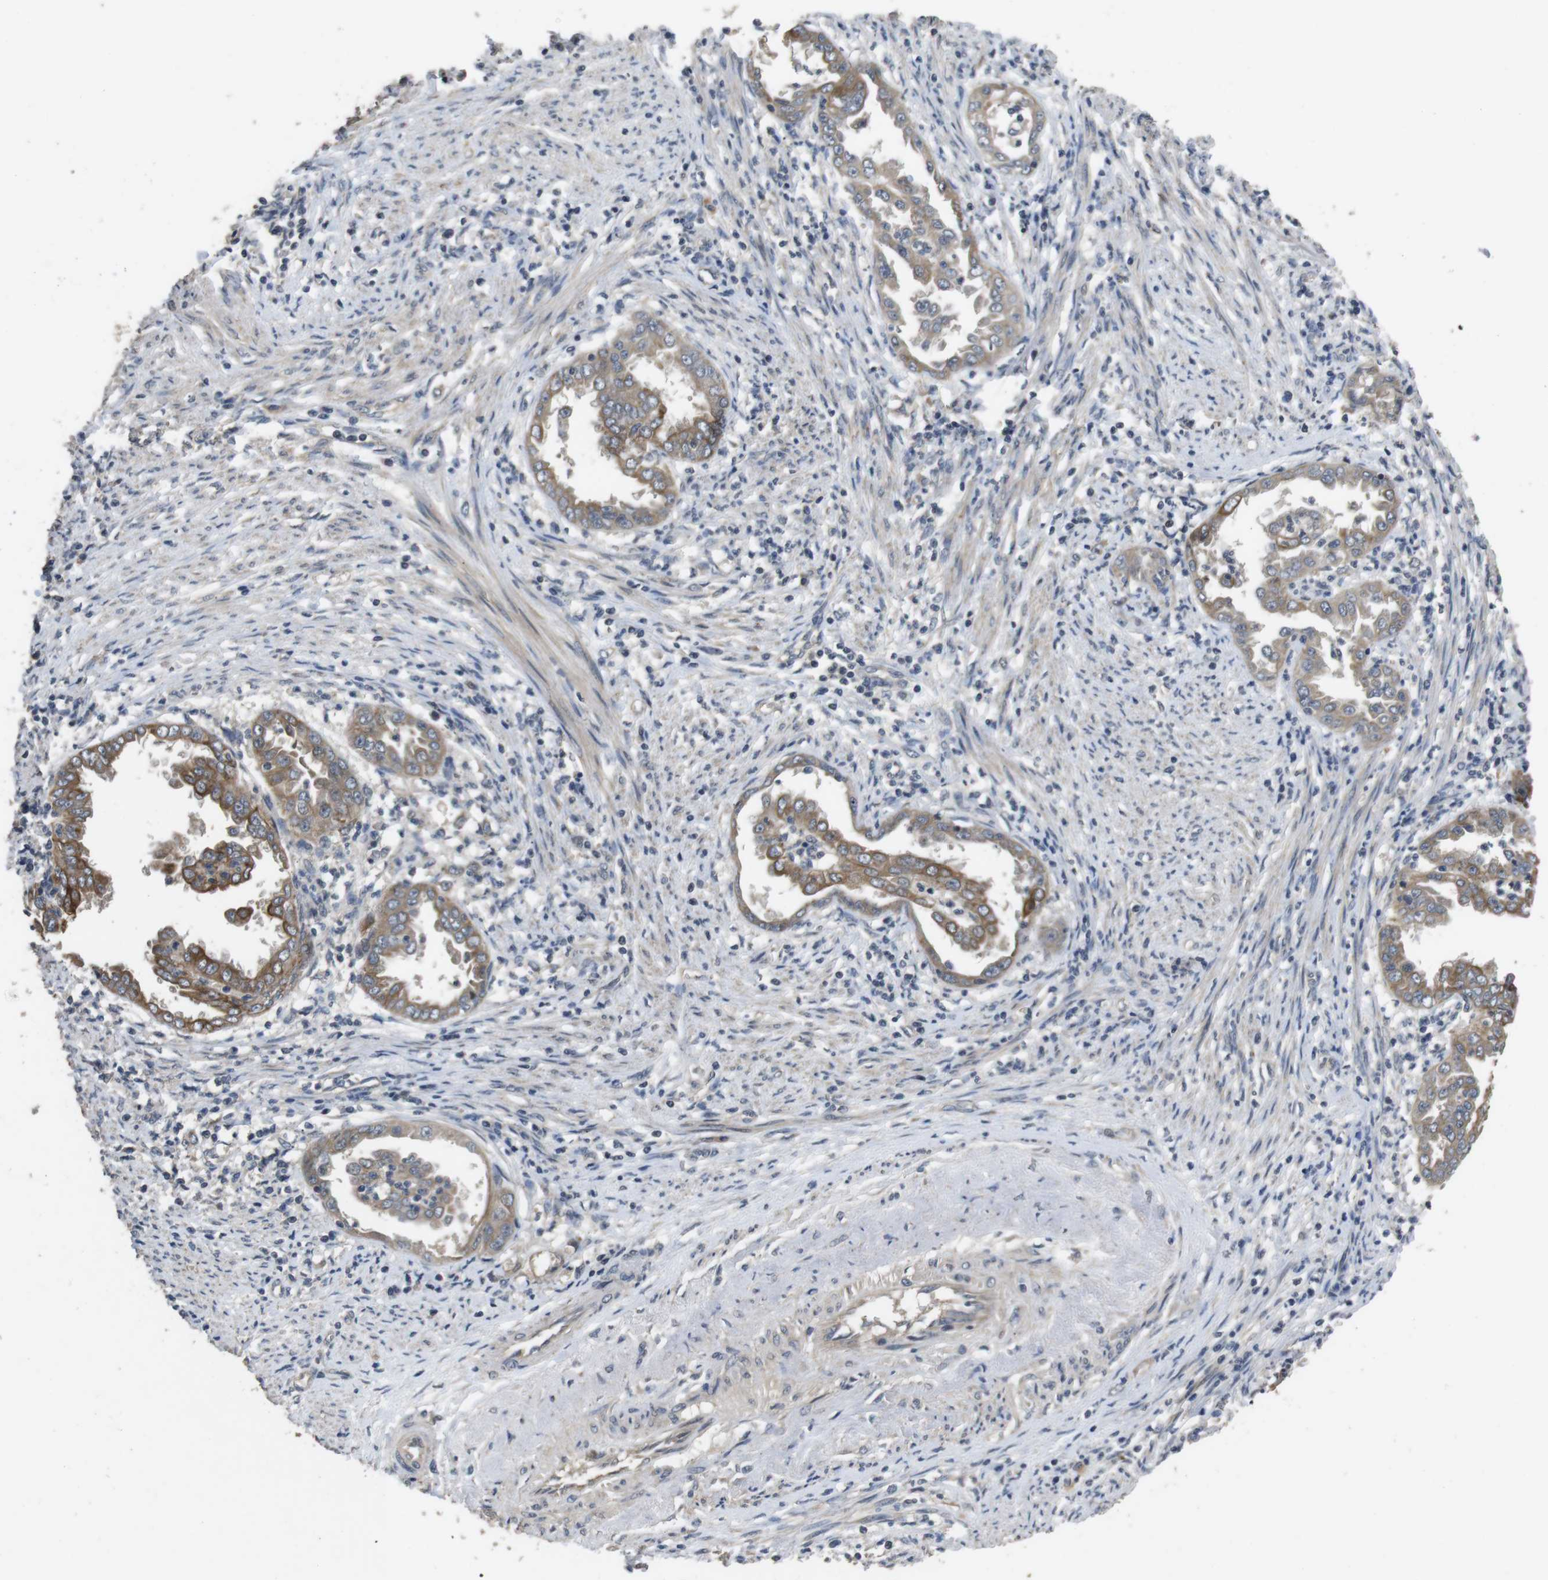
{"staining": {"intensity": "moderate", "quantity": ">75%", "location": "cytoplasmic/membranous"}, "tissue": "endometrial cancer", "cell_type": "Tumor cells", "image_type": "cancer", "snomed": [{"axis": "morphology", "description": "Adenocarcinoma, NOS"}, {"axis": "topography", "description": "Endometrium"}], "caption": "The photomicrograph shows a brown stain indicating the presence of a protein in the cytoplasmic/membranous of tumor cells in adenocarcinoma (endometrial).", "gene": "ADGRL3", "patient": {"sex": "female", "age": 85}}